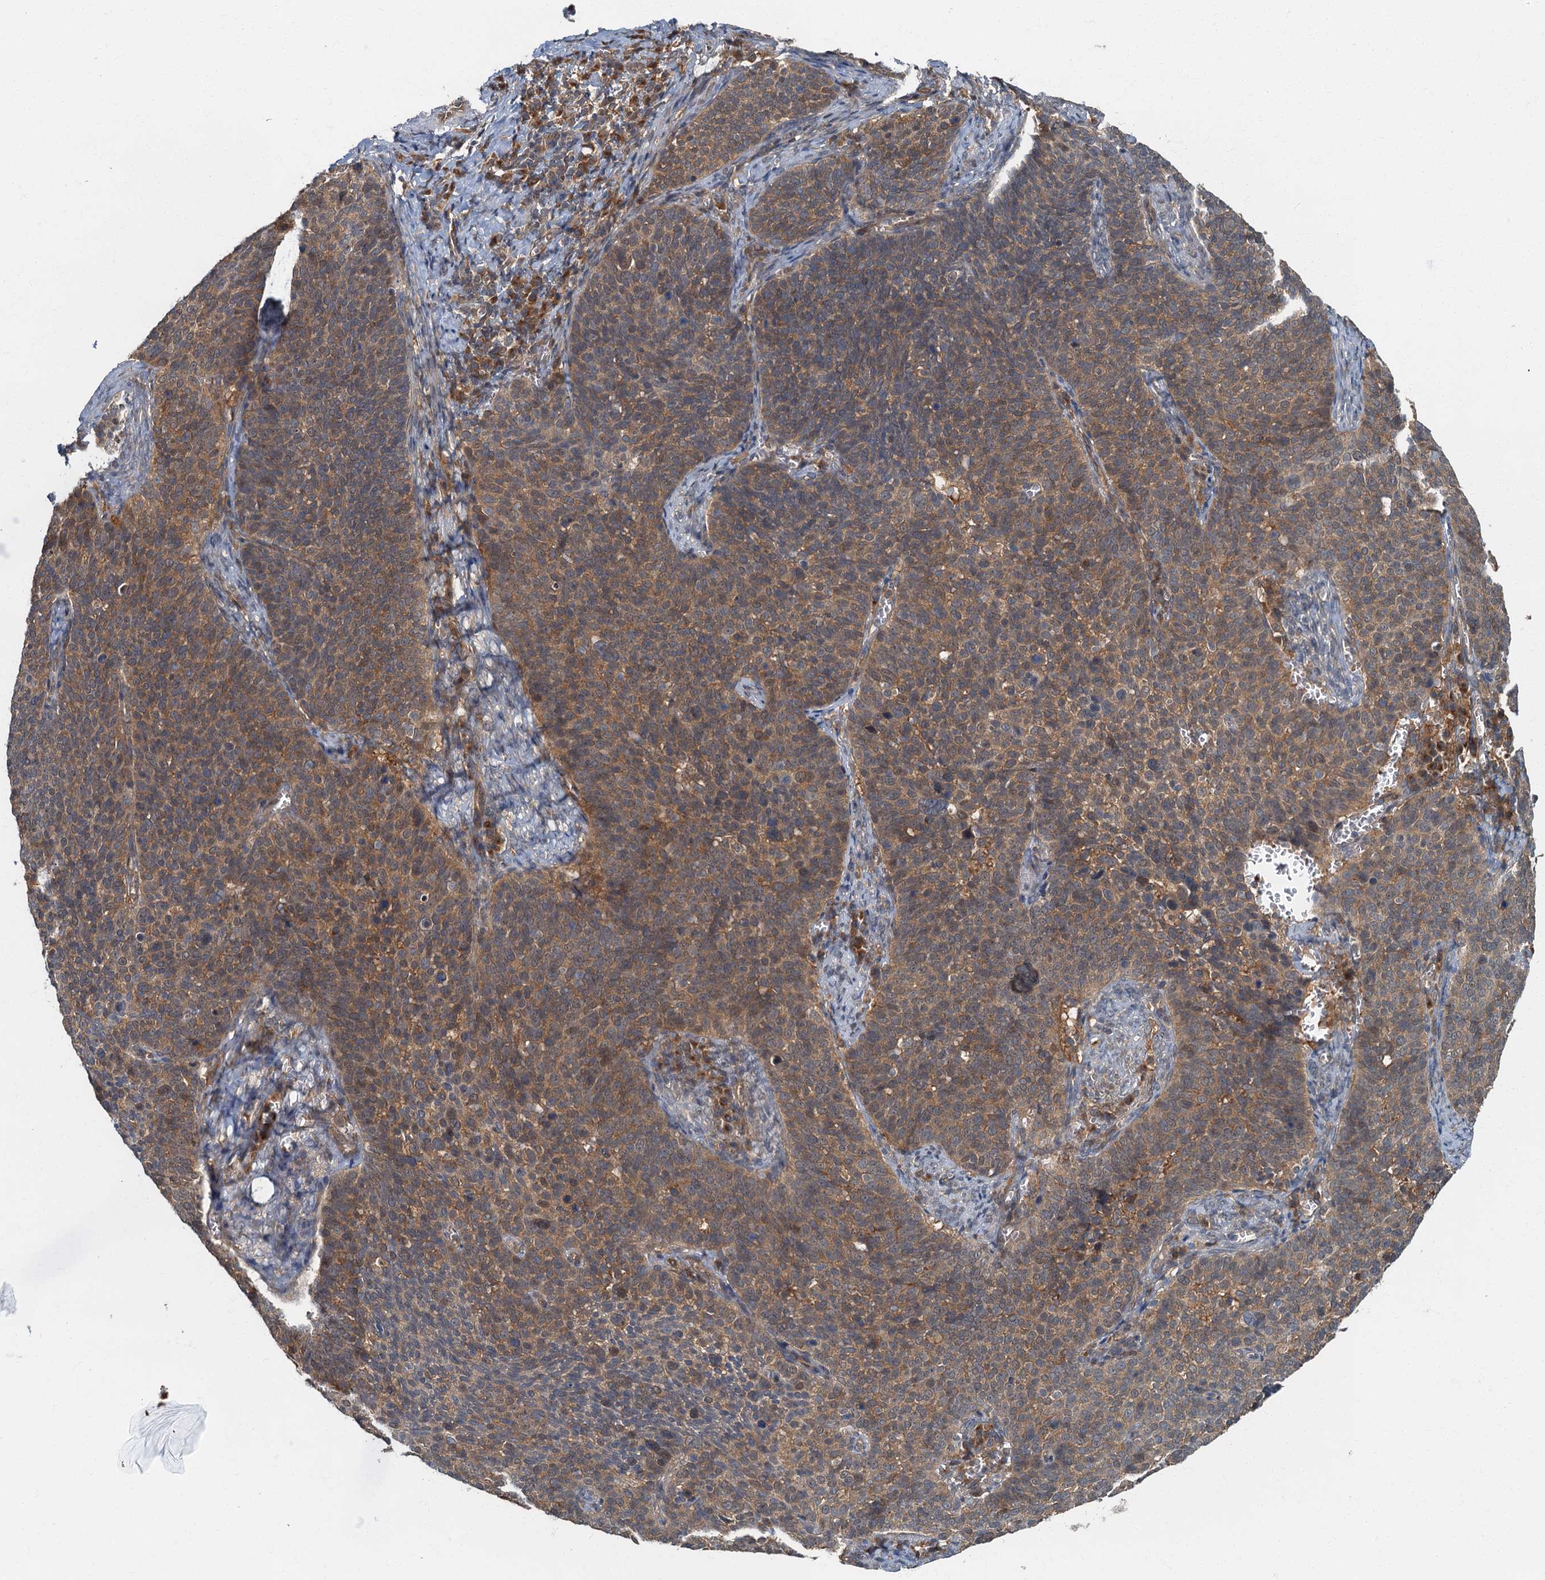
{"staining": {"intensity": "moderate", "quantity": ">75%", "location": "cytoplasmic/membranous"}, "tissue": "cervical cancer", "cell_type": "Tumor cells", "image_type": "cancer", "snomed": [{"axis": "morphology", "description": "Normal tissue, NOS"}, {"axis": "morphology", "description": "Squamous cell carcinoma, NOS"}, {"axis": "topography", "description": "Cervix"}], "caption": "Human cervical squamous cell carcinoma stained with a brown dye exhibits moderate cytoplasmic/membranous positive expression in approximately >75% of tumor cells.", "gene": "TBCK", "patient": {"sex": "female", "age": 39}}